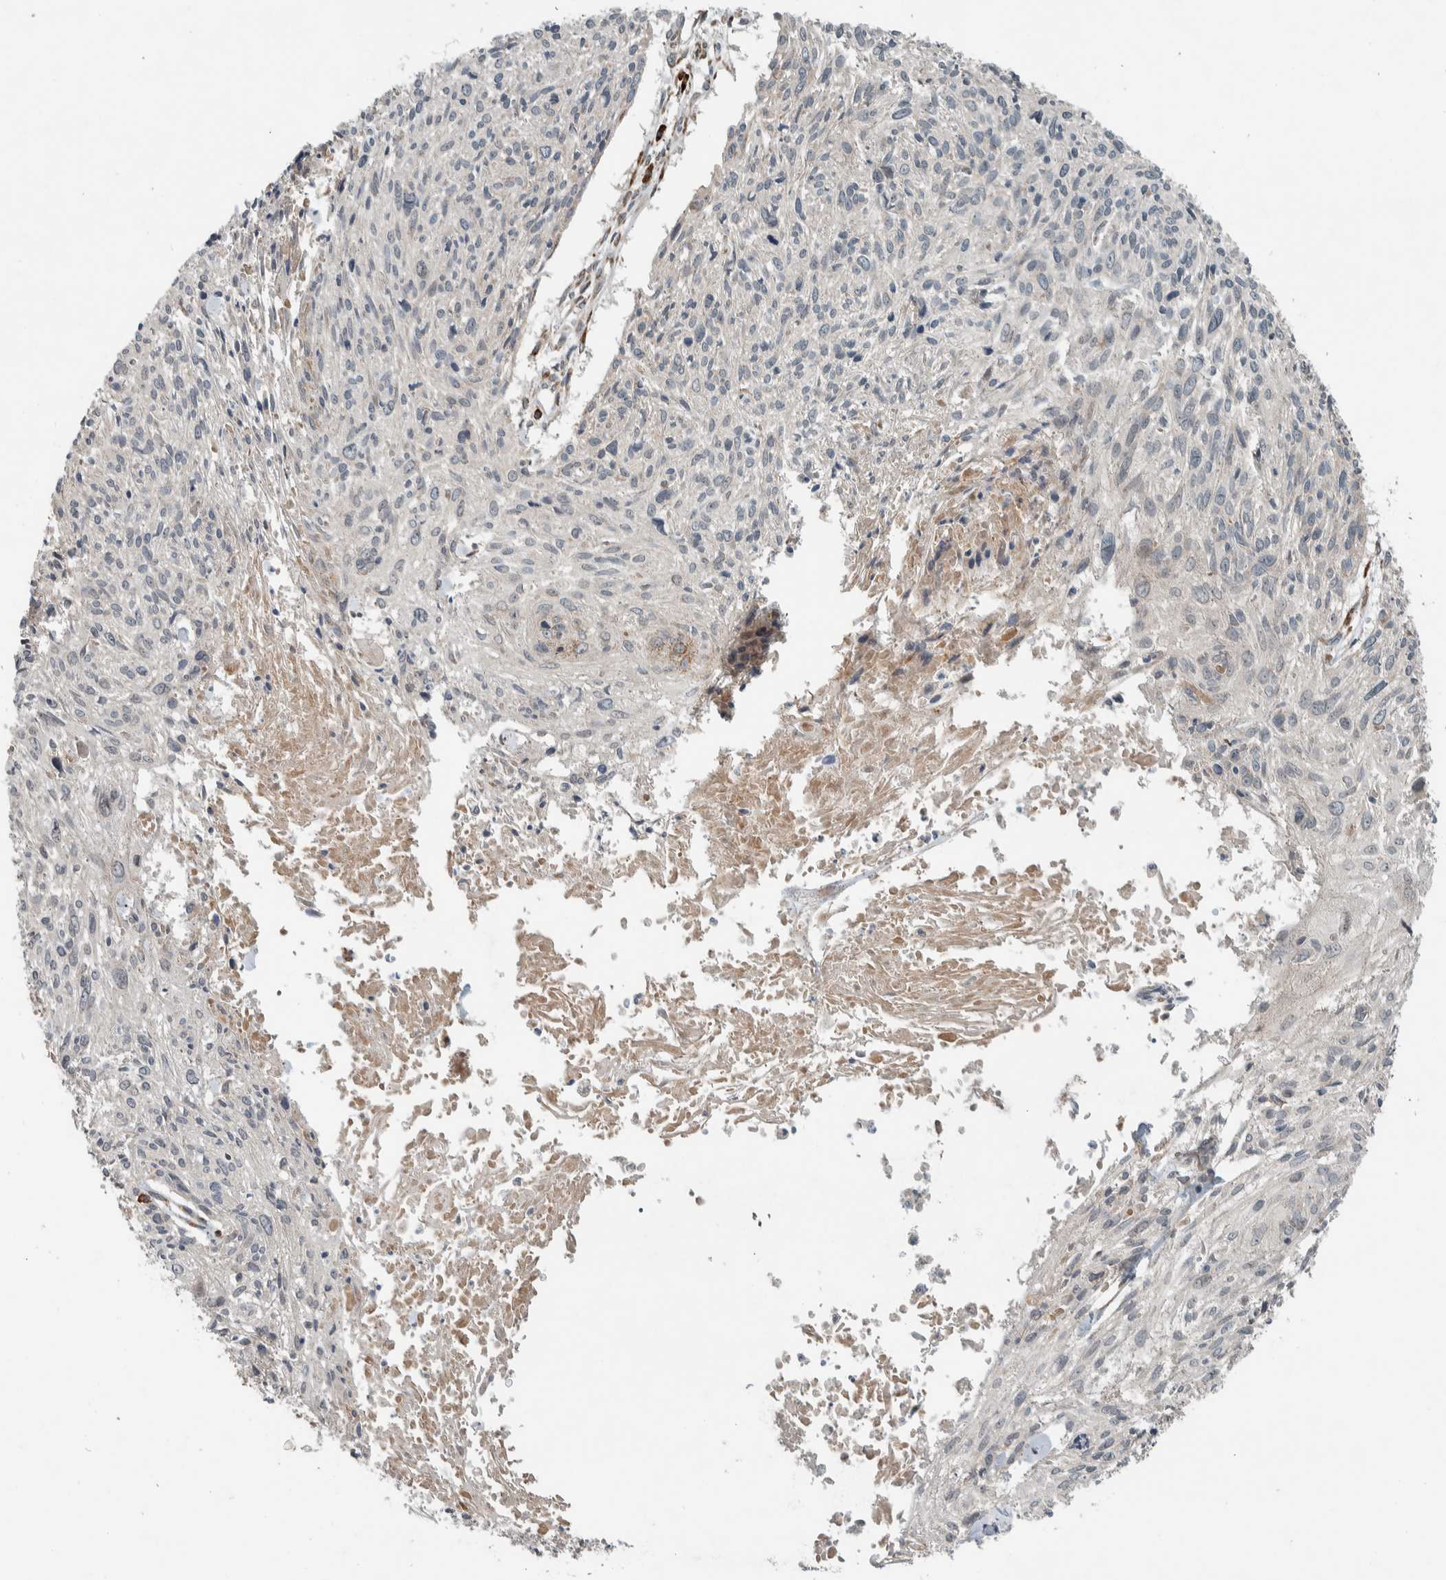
{"staining": {"intensity": "negative", "quantity": "none", "location": "none"}, "tissue": "cervical cancer", "cell_type": "Tumor cells", "image_type": "cancer", "snomed": [{"axis": "morphology", "description": "Squamous cell carcinoma, NOS"}, {"axis": "topography", "description": "Cervix"}], "caption": "High power microscopy micrograph of an IHC photomicrograph of cervical cancer (squamous cell carcinoma), revealing no significant staining in tumor cells.", "gene": "CTBP2", "patient": {"sex": "female", "age": 51}}